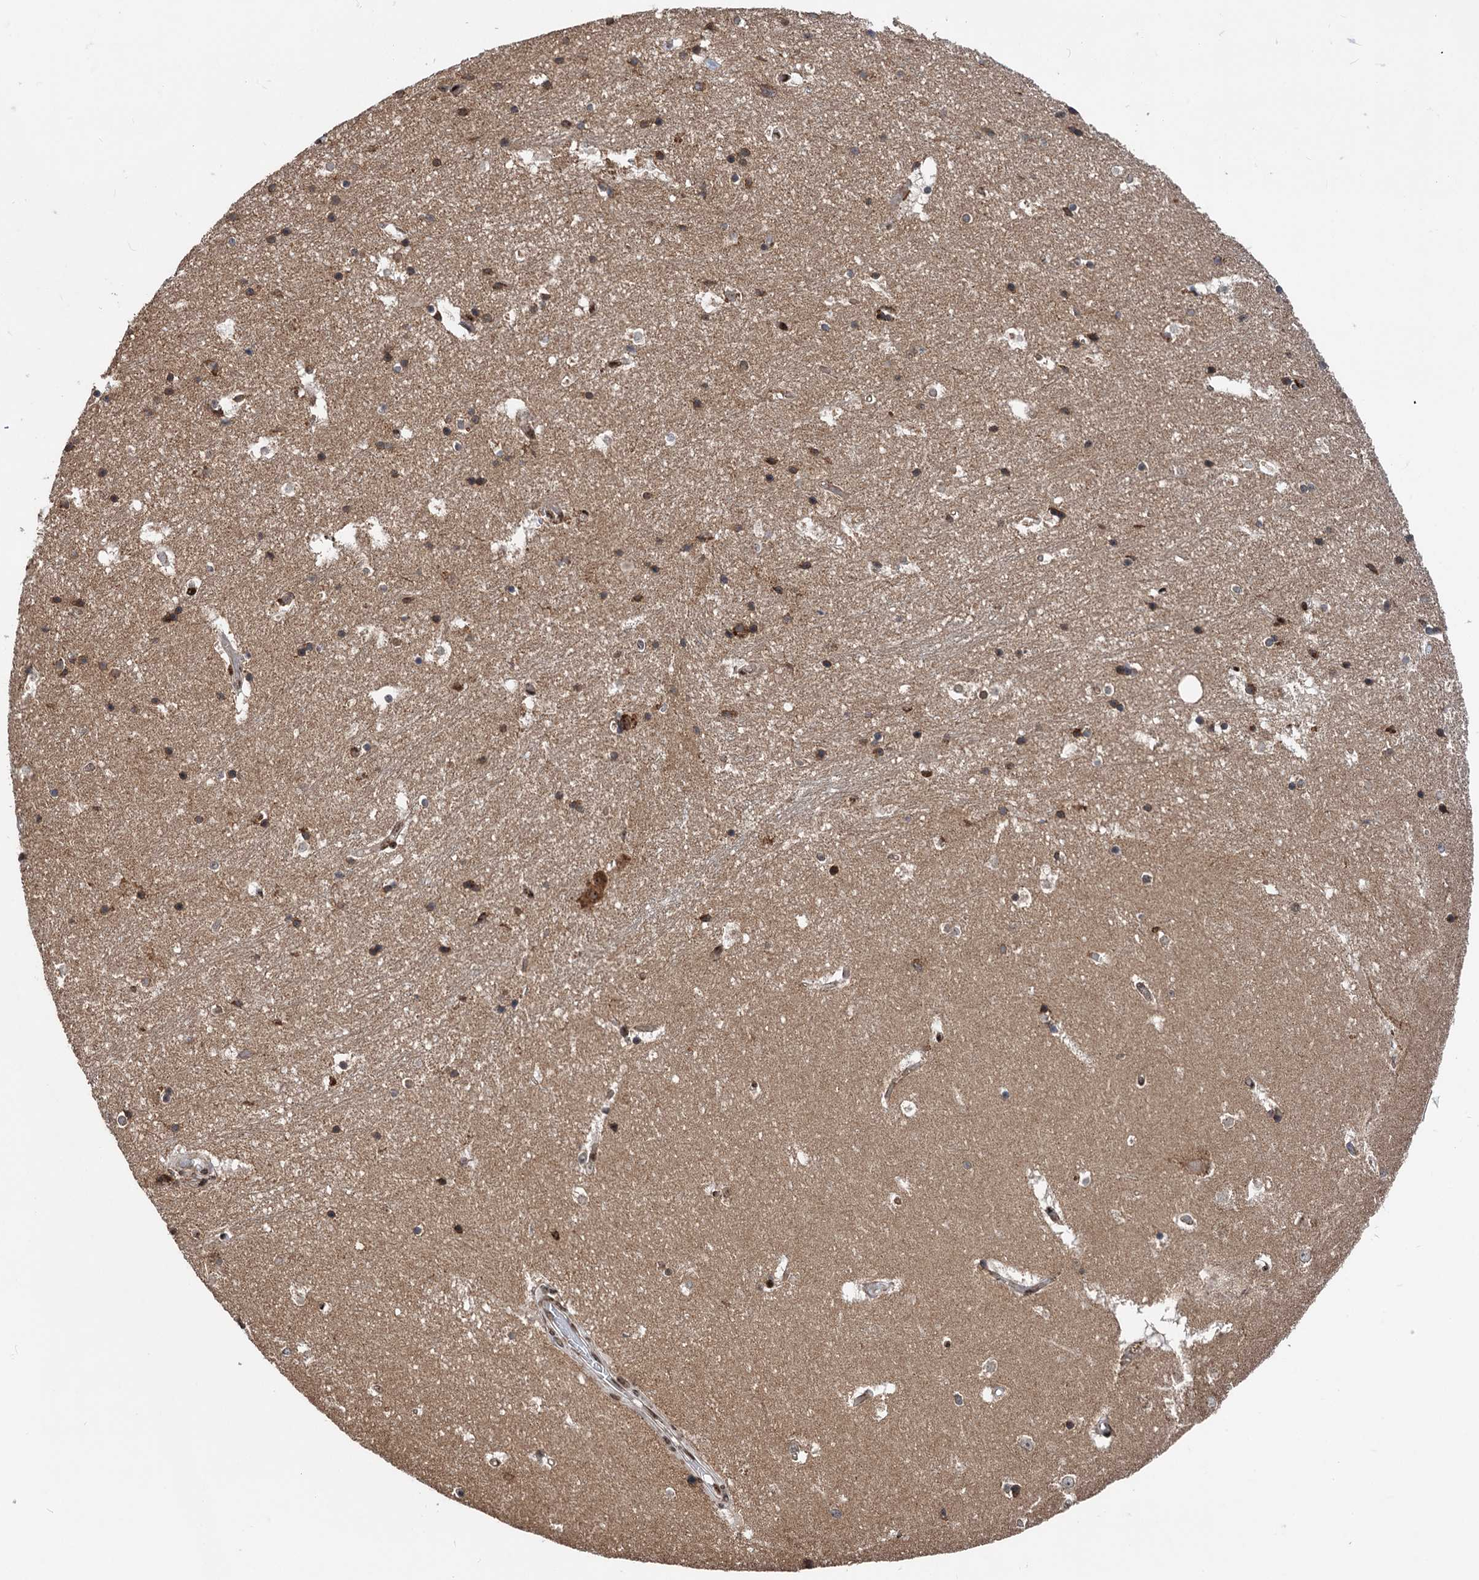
{"staining": {"intensity": "moderate", "quantity": "25%-75%", "location": "cytoplasmic/membranous"}, "tissue": "hippocampus", "cell_type": "Glial cells", "image_type": "normal", "snomed": [{"axis": "morphology", "description": "Normal tissue, NOS"}, {"axis": "topography", "description": "Hippocampus"}], "caption": "DAB immunohistochemical staining of benign human hippocampus demonstrates moderate cytoplasmic/membranous protein expression in approximately 25%-75% of glial cells.", "gene": "MESD", "patient": {"sex": "female", "age": 52}}